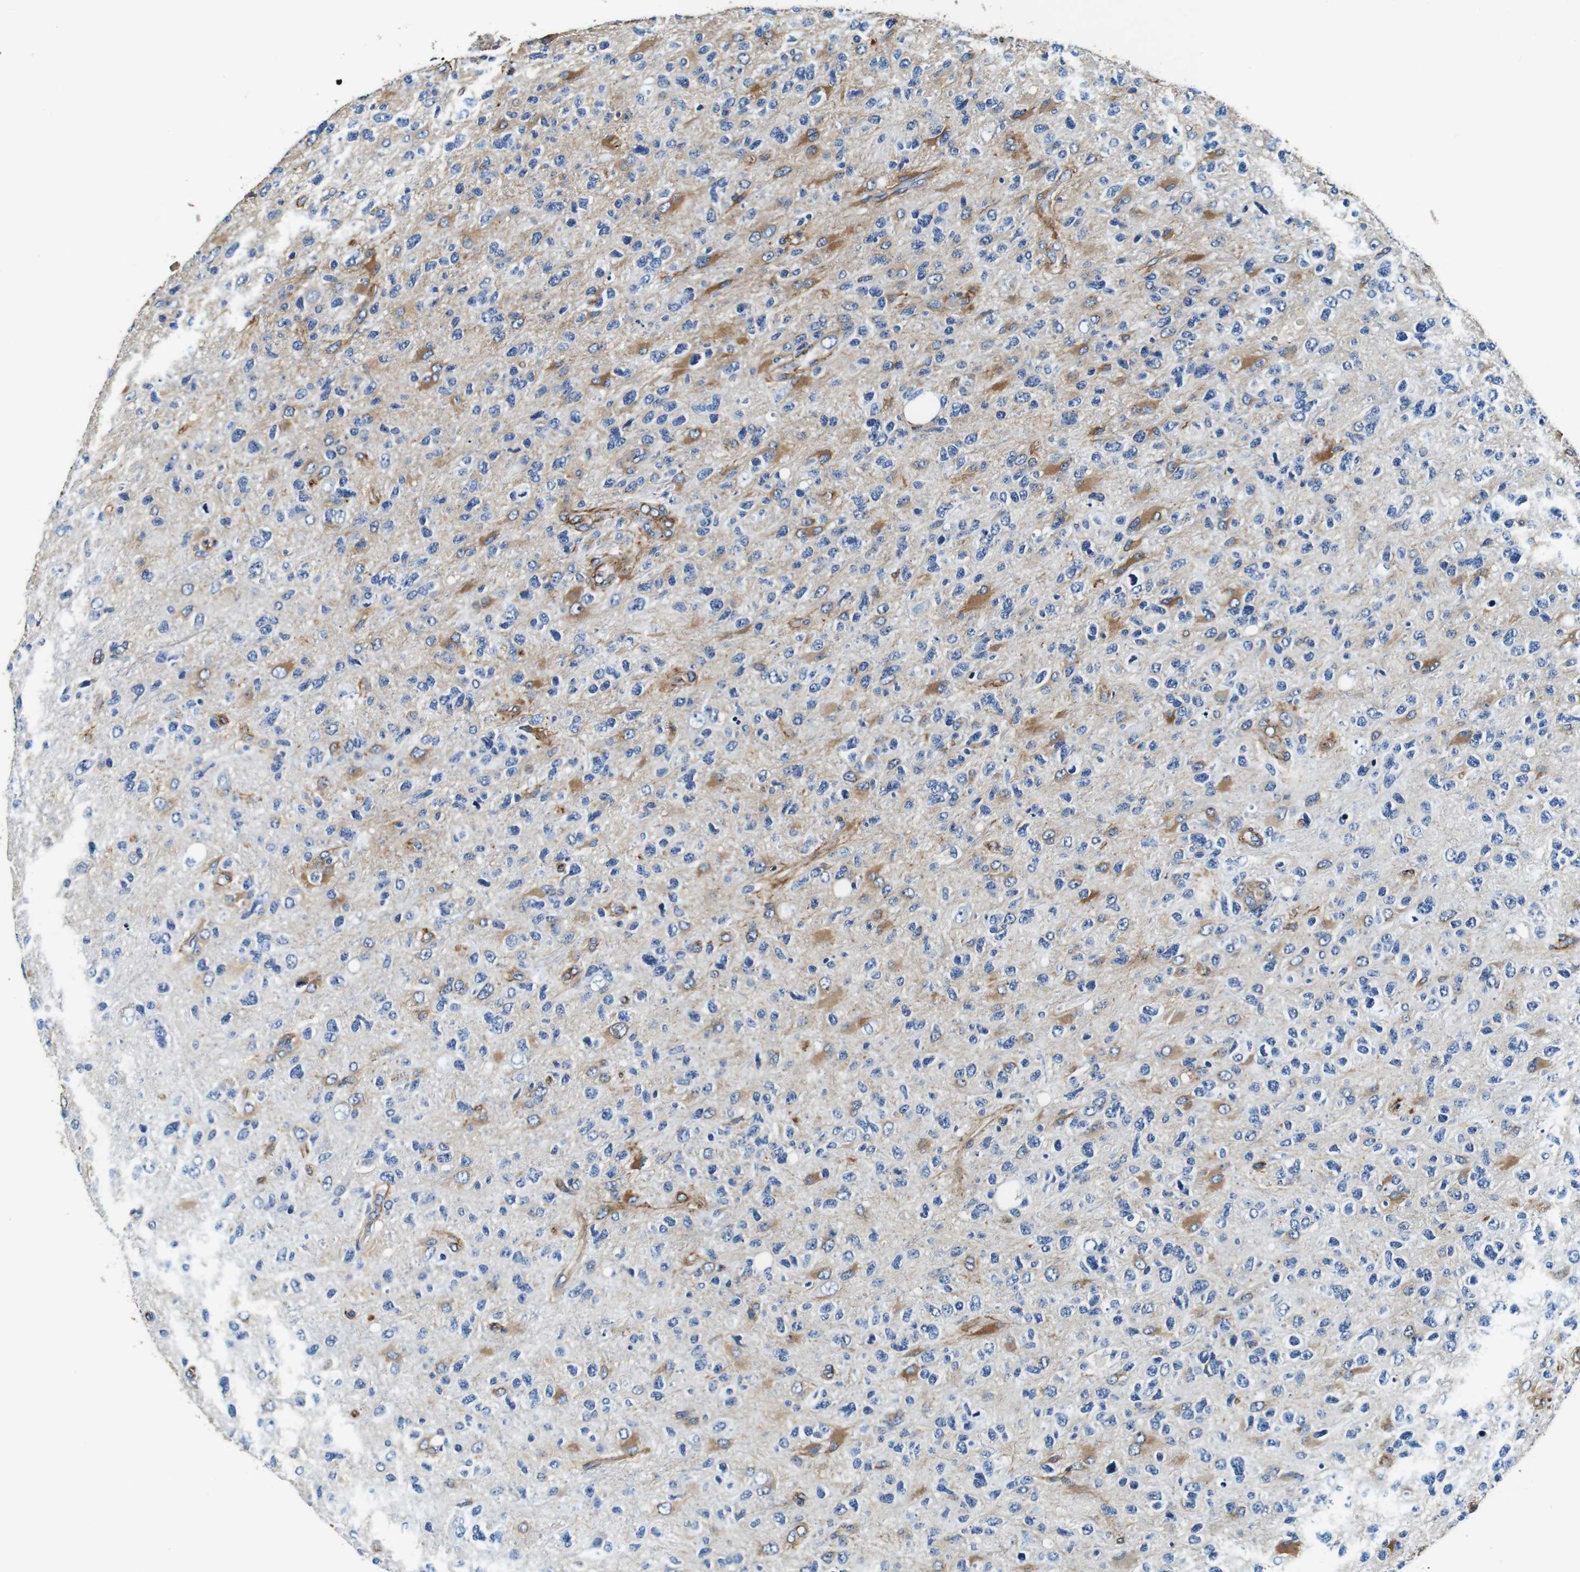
{"staining": {"intensity": "moderate", "quantity": "<25%", "location": "cytoplasmic/membranous"}, "tissue": "glioma", "cell_type": "Tumor cells", "image_type": "cancer", "snomed": [{"axis": "morphology", "description": "Glioma, malignant, High grade"}, {"axis": "topography", "description": "Brain"}], "caption": "IHC (DAB) staining of human glioma shows moderate cytoplasmic/membranous protein expression in about <25% of tumor cells.", "gene": "GJE1", "patient": {"sex": "female", "age": 58}}